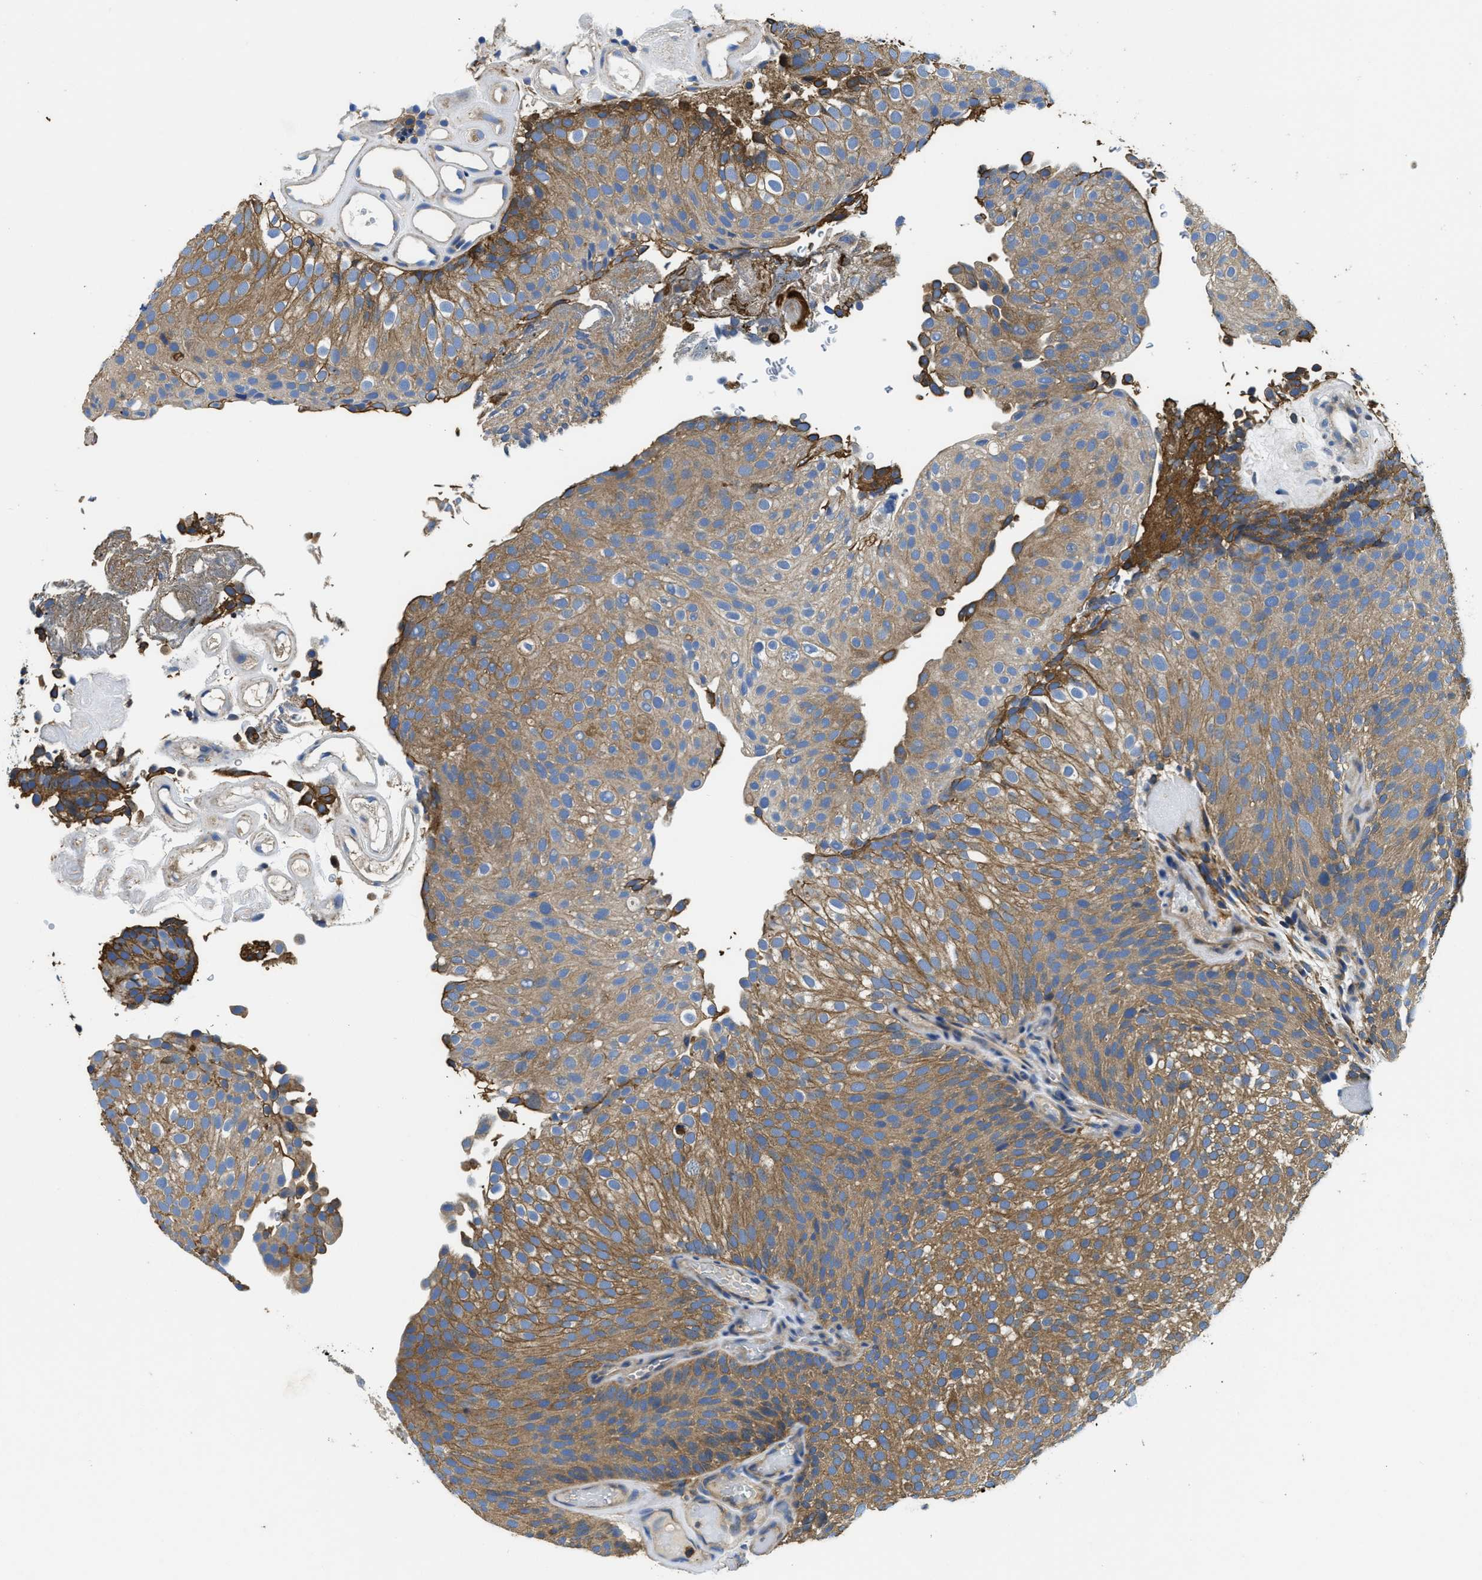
{"staining": {"intensity": "moderate", "quantity": ">75%", "location": "cytoplasmic/membranous"}, "tissue": "urothelial cancer", "cell_type": "Tumor cells", "image_type": "cancer", "snomed": [{"axis": "morphology", "description": "Urothelial carcinoma, Low grade"}, {"axis": "topography", "description": "Urinary bladder"}], "caption": "Brown immunohistochemical staining in urothelial cancer exhibits moderate cytoplasmic/membranous staining in about >75% of tumor cells.", "gene": "STAT2", "patient": {"sex": "male", "age": 78}}